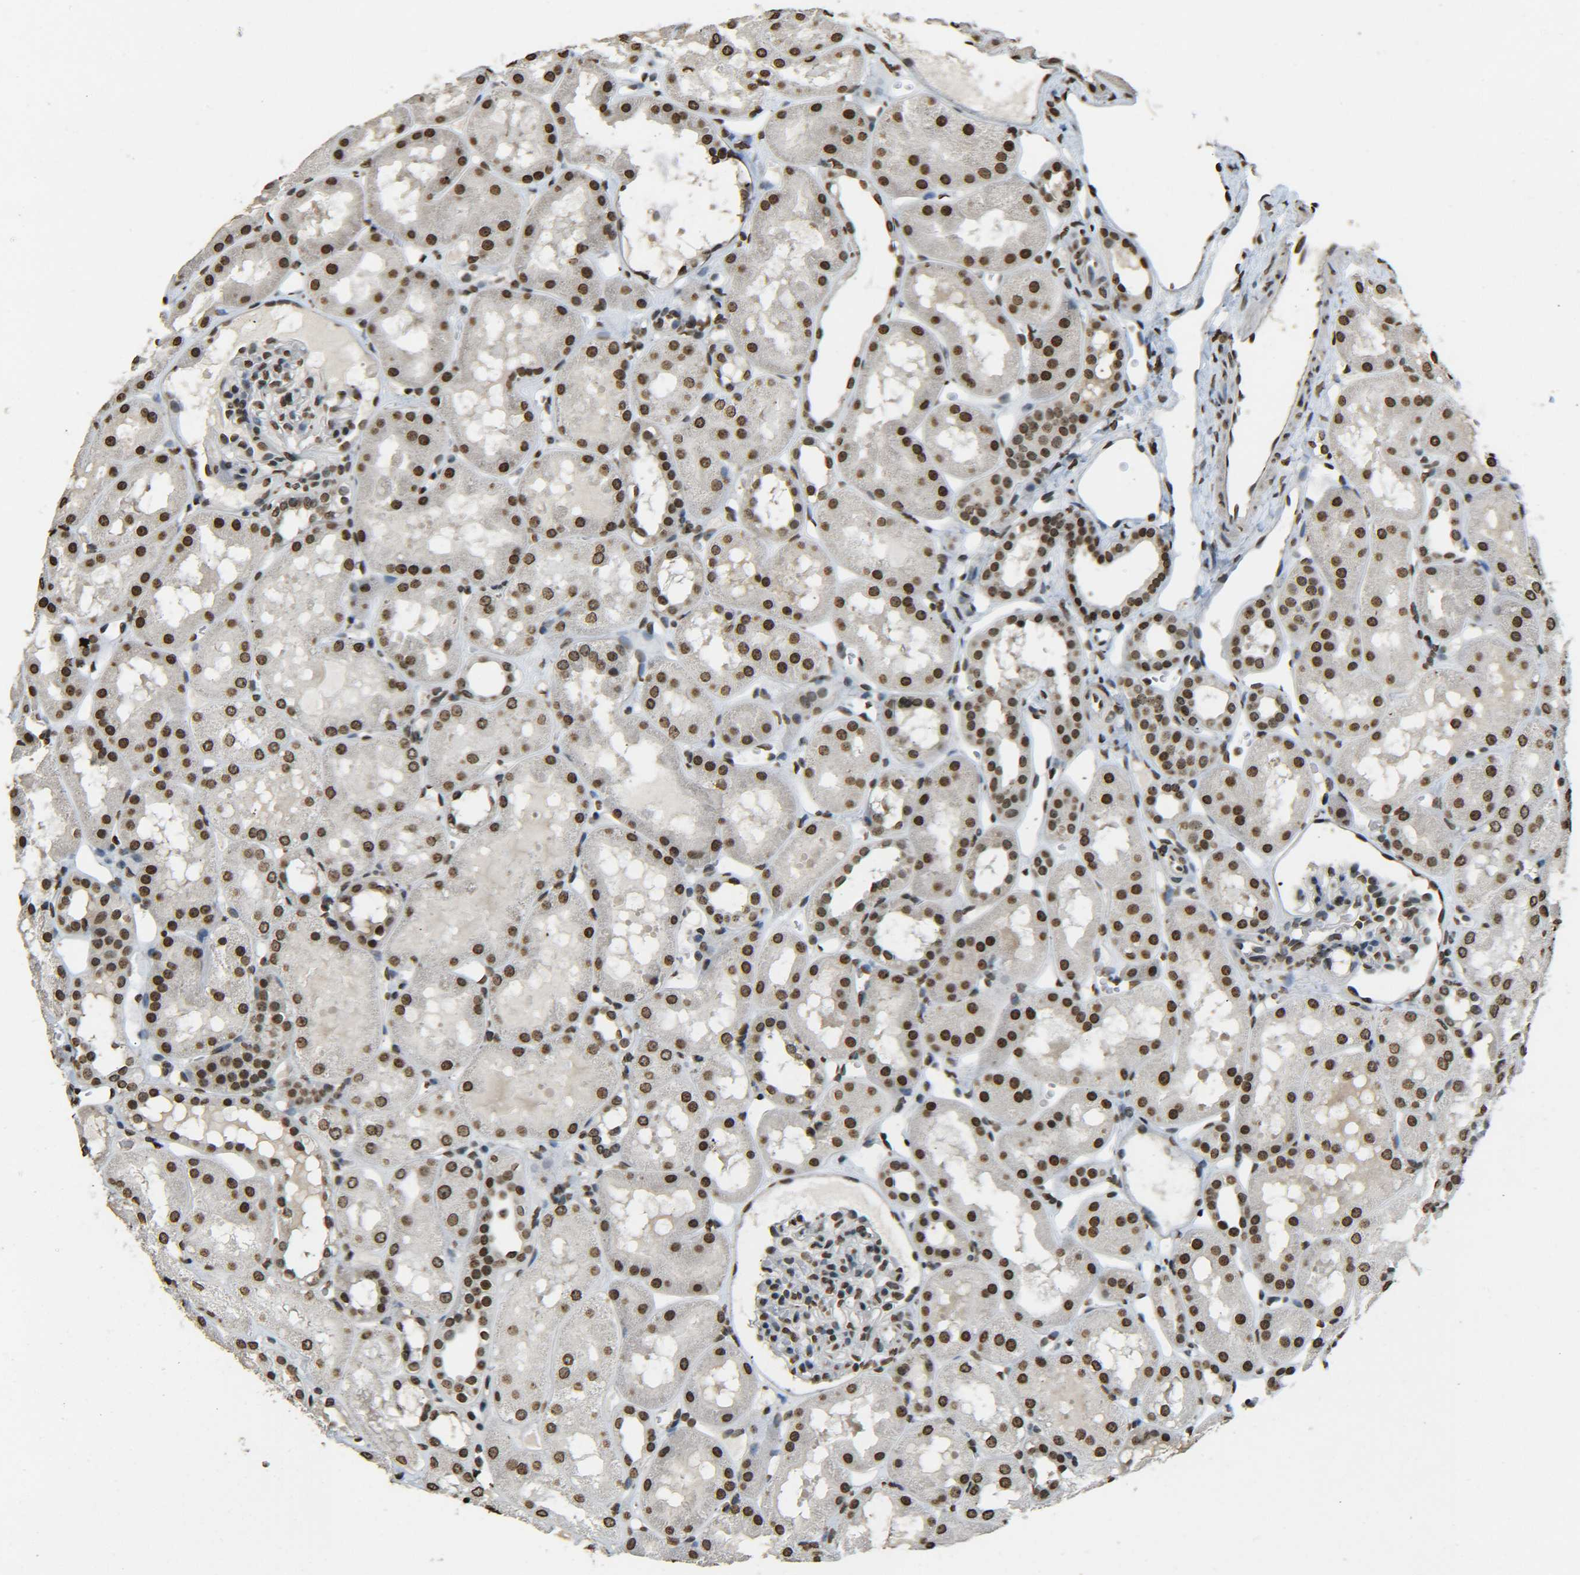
{"staining": {"intensity": "strong", "quantity": "25%-75%", "location": "nuclear"}, "tissue": "kidney", "cell_type": "Cells in glomeruli", "image_type": "normal", "snomed": [{"axis": "morphology", "description": "Normal tissue, NOS"}, {"axis": "topography", "description": "Kidney"}, {"axis": "topography", "description": "Urinary bladder"}], "caption": "Brown immunohistochemical staining in benign kidney displays strong nuclear expression in about 25%-75% of cells in glomeruli. The staining is performed using DAB brown chromogen to label protein expression. The nuclei are counter-stained blue using hematoxylin.", "gene": "H4C16", "patient": {"sex": "male", "age": 16}}